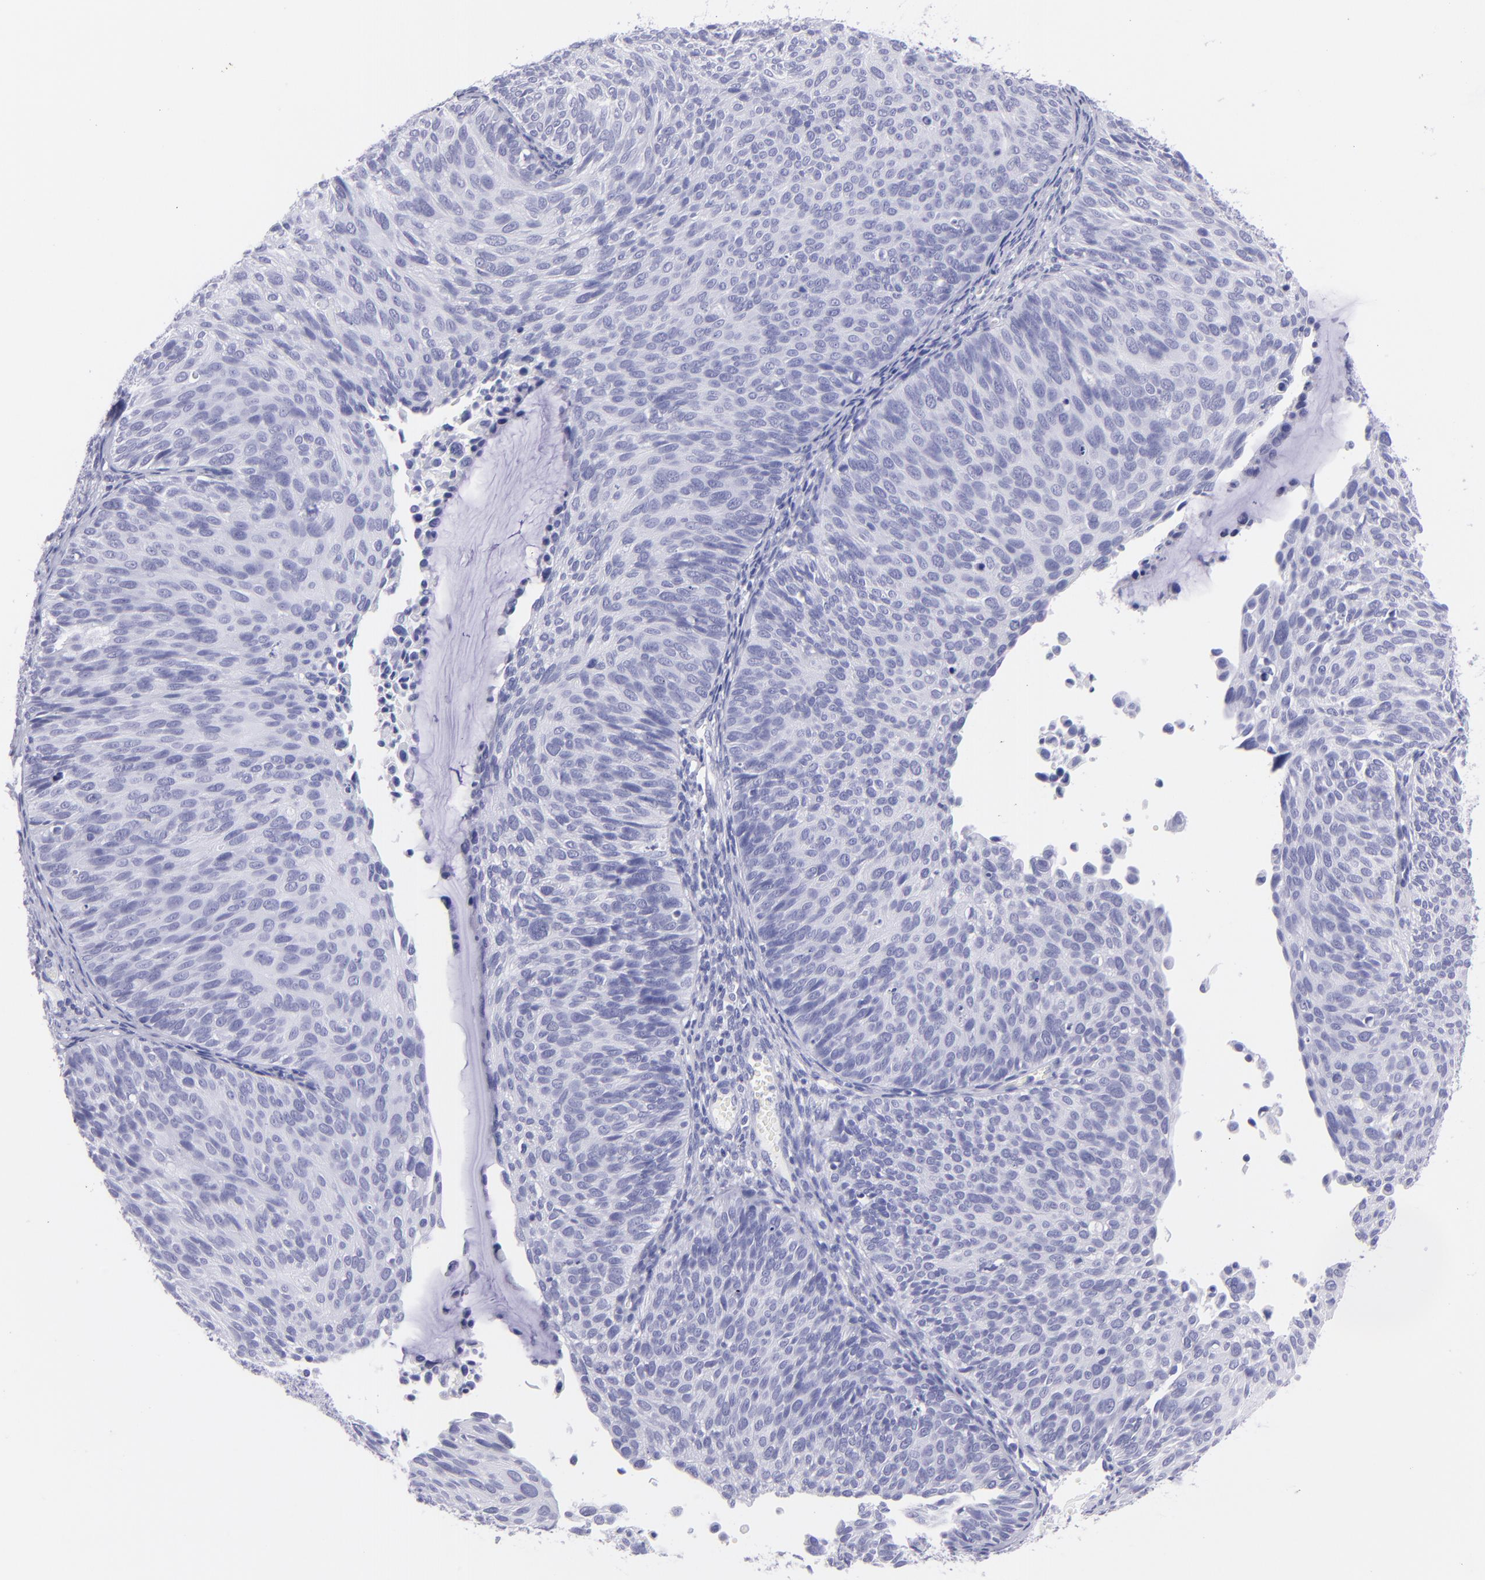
{"staining": {"intensity": "negative", "quantity": "none", "location": "none"}, "tissue": "cervical cancer", "cell_type": "Tumor cells", "image_type": "cancer", "snomed": [{"axis": "morphology", "description": "Squamous cell carcinoma, NOS"}, {"axis": "topography", "description": "Cervix"}], "caption": "Squamous cell carcinoma (cervical) stained for a protein using immunohistochemistry demonstrates no positivity tumor cells.", "gene": "PIP", "patient": {"sex": "female", "age": 36}}